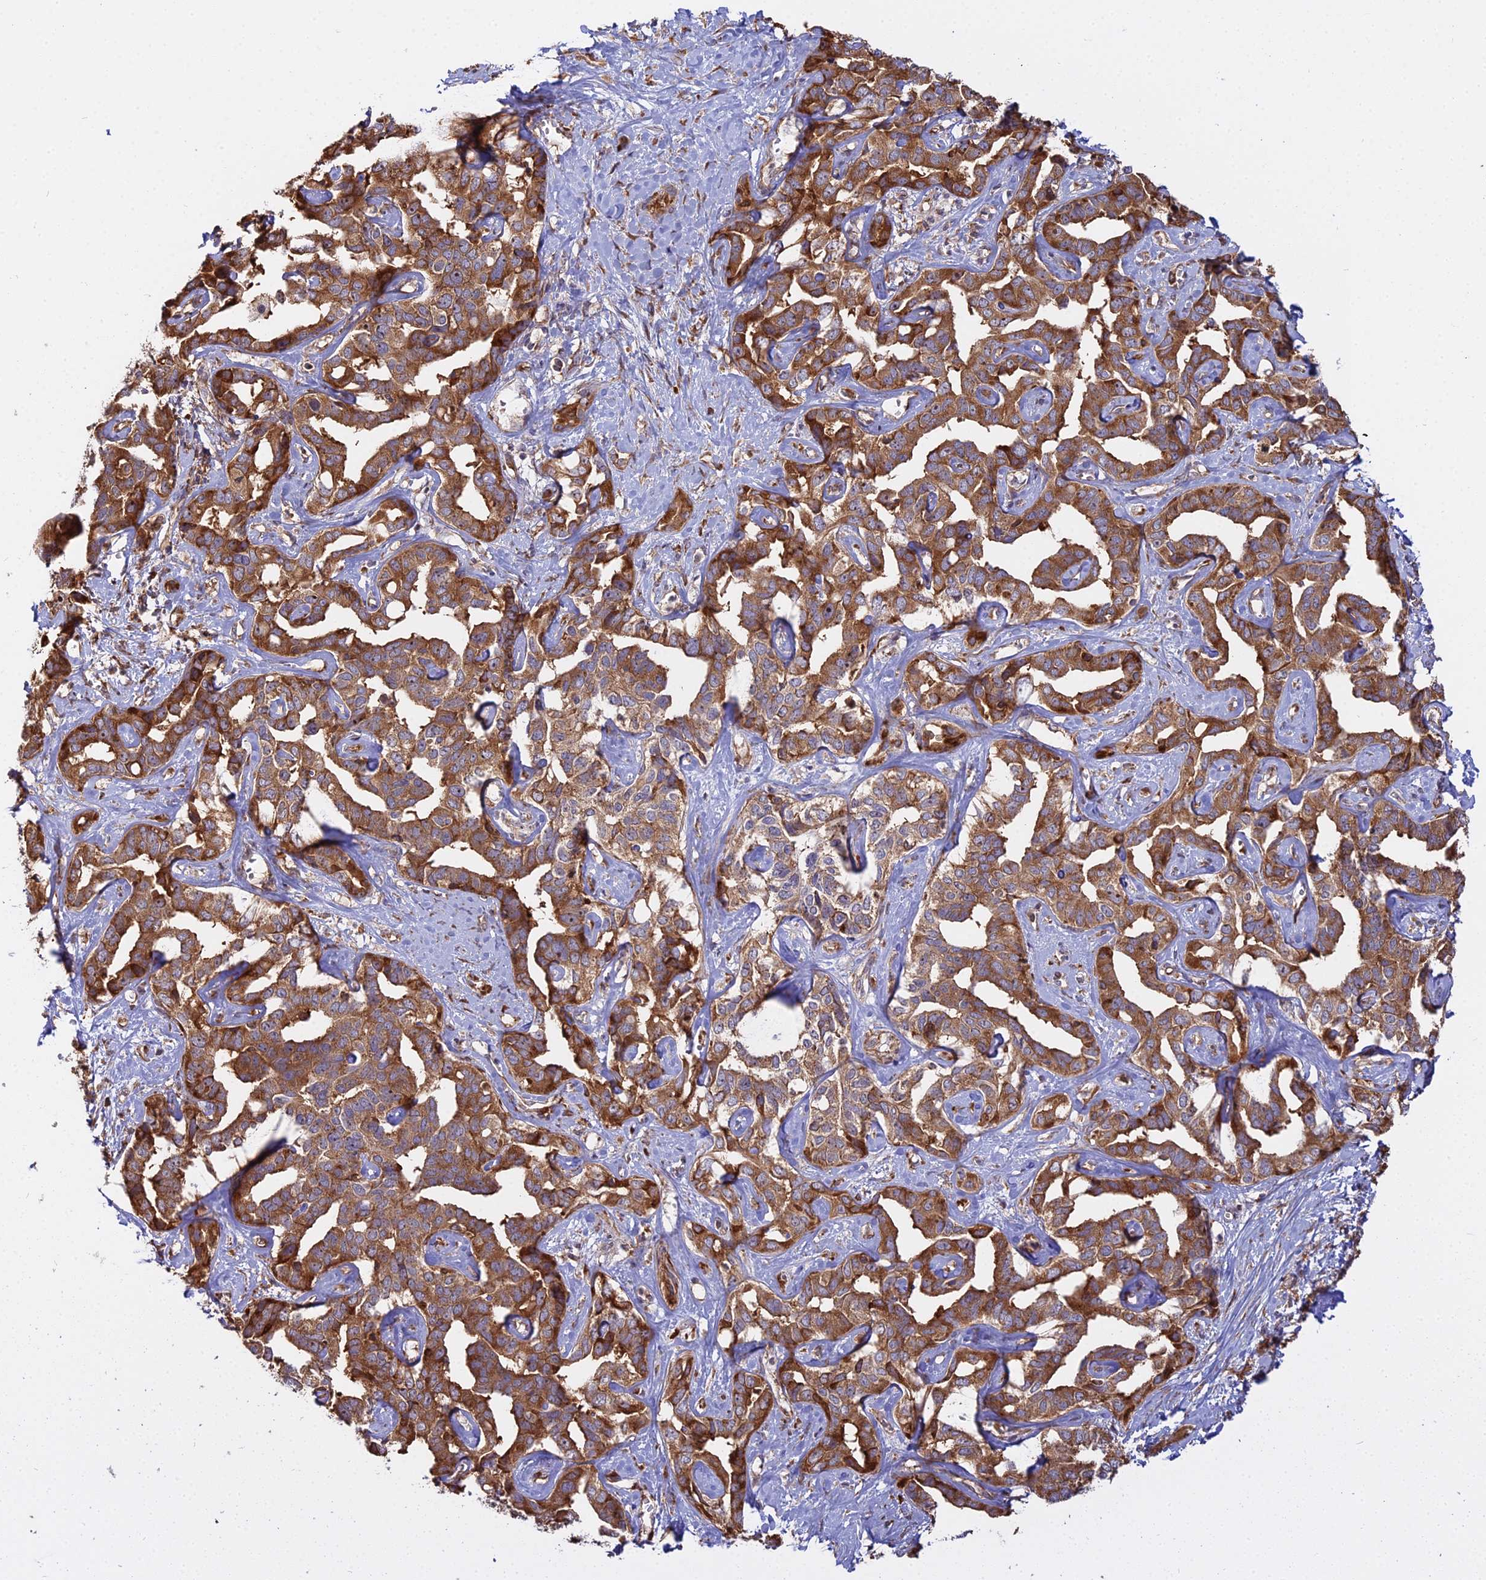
{"staining": {"intensity": "strong", "quantity": ">75%", "location": "cytoplasmic/membranous"}, "tissue": "liver cancer", "cell_type": "Tumor cells", "image_type": "cancer", "snomed": [{"axis": "morphology", "description": "Cholangiocarcinoma"}, {"axis": "topography", "description": "Liver"}], "caption": "Protein expression by immunohistochemistry (IHC) shows strong cytoplasmic/membranous positivity in about >75% of tumor cells in liver cholangiocarcinoma. (IHC, brightfield microscopy, high magnification).", "gene": "RPL26", "patient": {"sex": "male", "age": 59}}